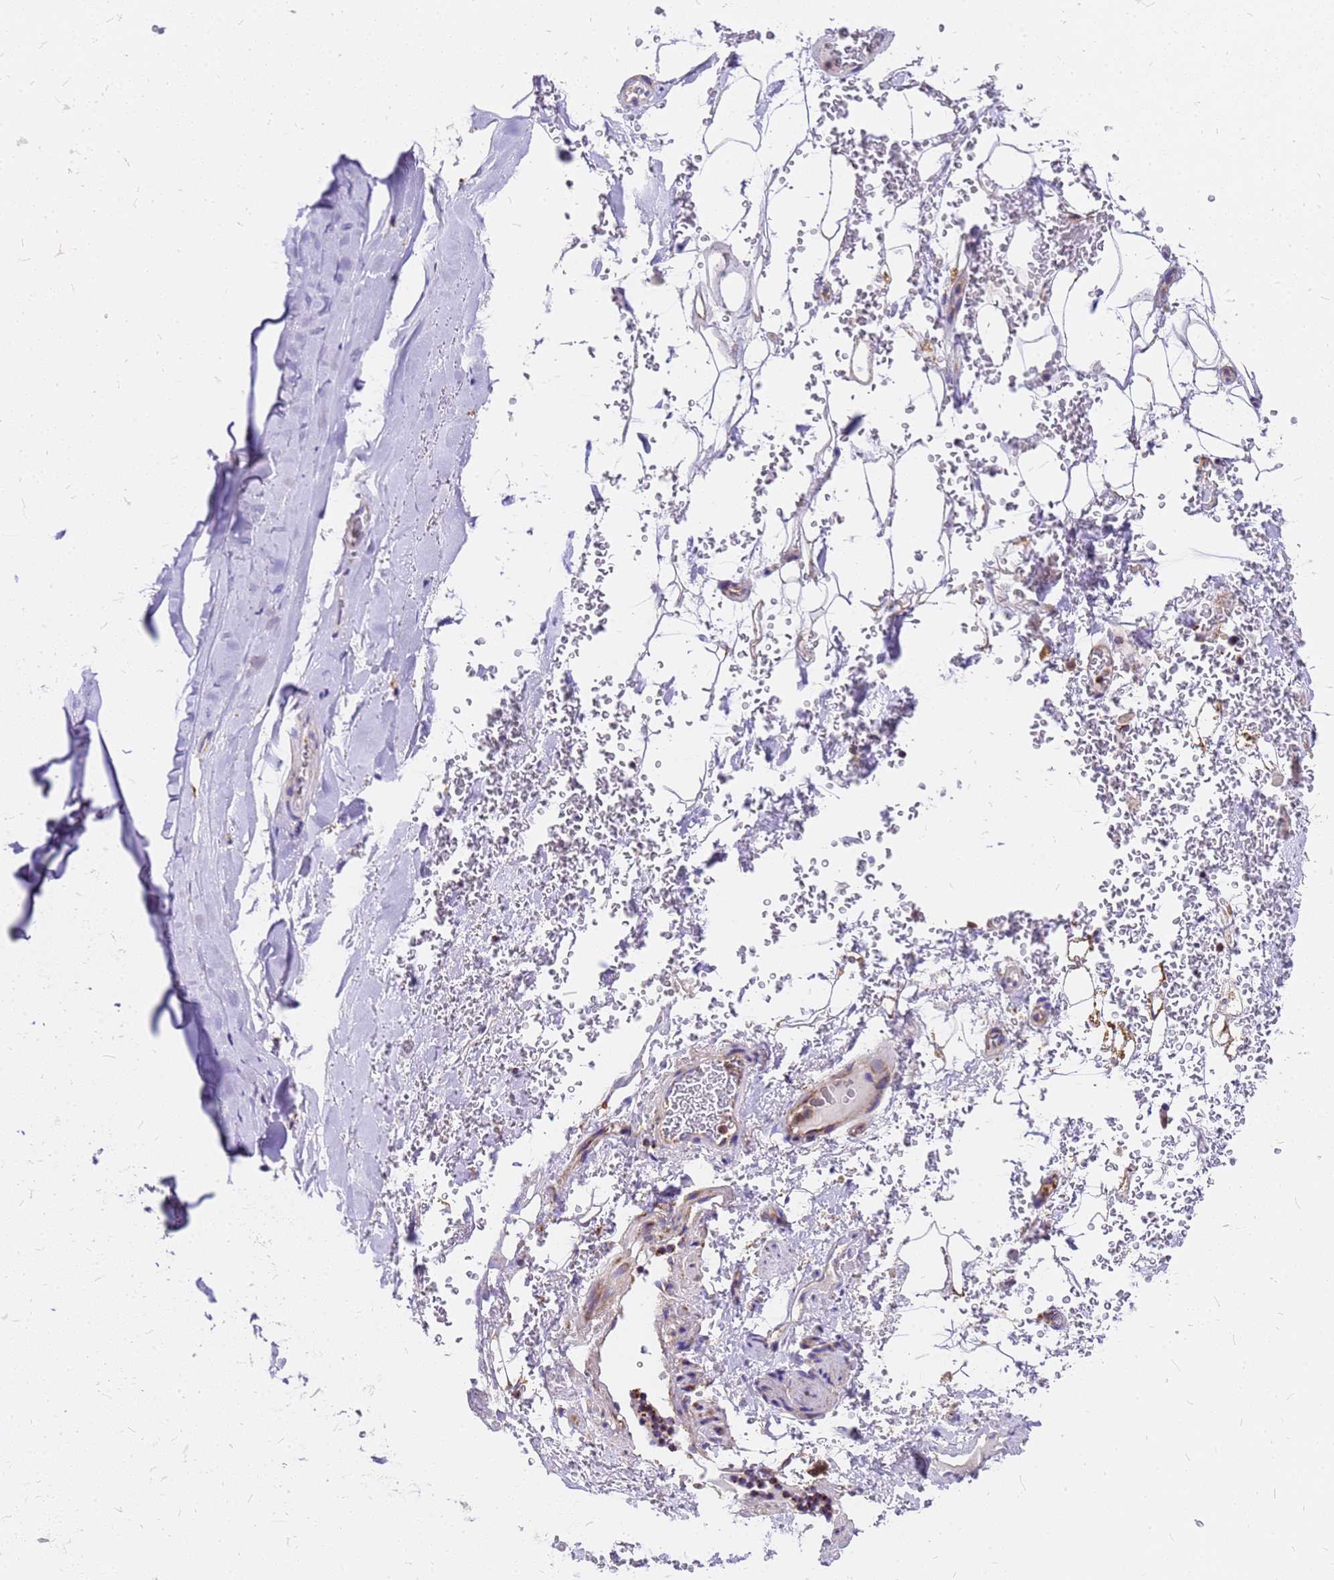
{"staining": {"intensity": "moderate", "quantity": "<25%", "location": "cytoplasmic/membranous"}, "tissue": "adipose tissue", "cell_type": "Adipocytes", "image_type": "normal", "snomed": [{"axis": "morphology", "description": "Normal tissue, NOS"}, {"axis": "topography", "description": "Cartilage tissue"}], "caption": "DAB immunohistochemical staining of unremarkable adipose tissue reveals moderate cytoplasmic/membranous protein staining in about <25% of adipocytes.", "gene": "MRPS26", "patient": {"sex": "female", "age": 63}}